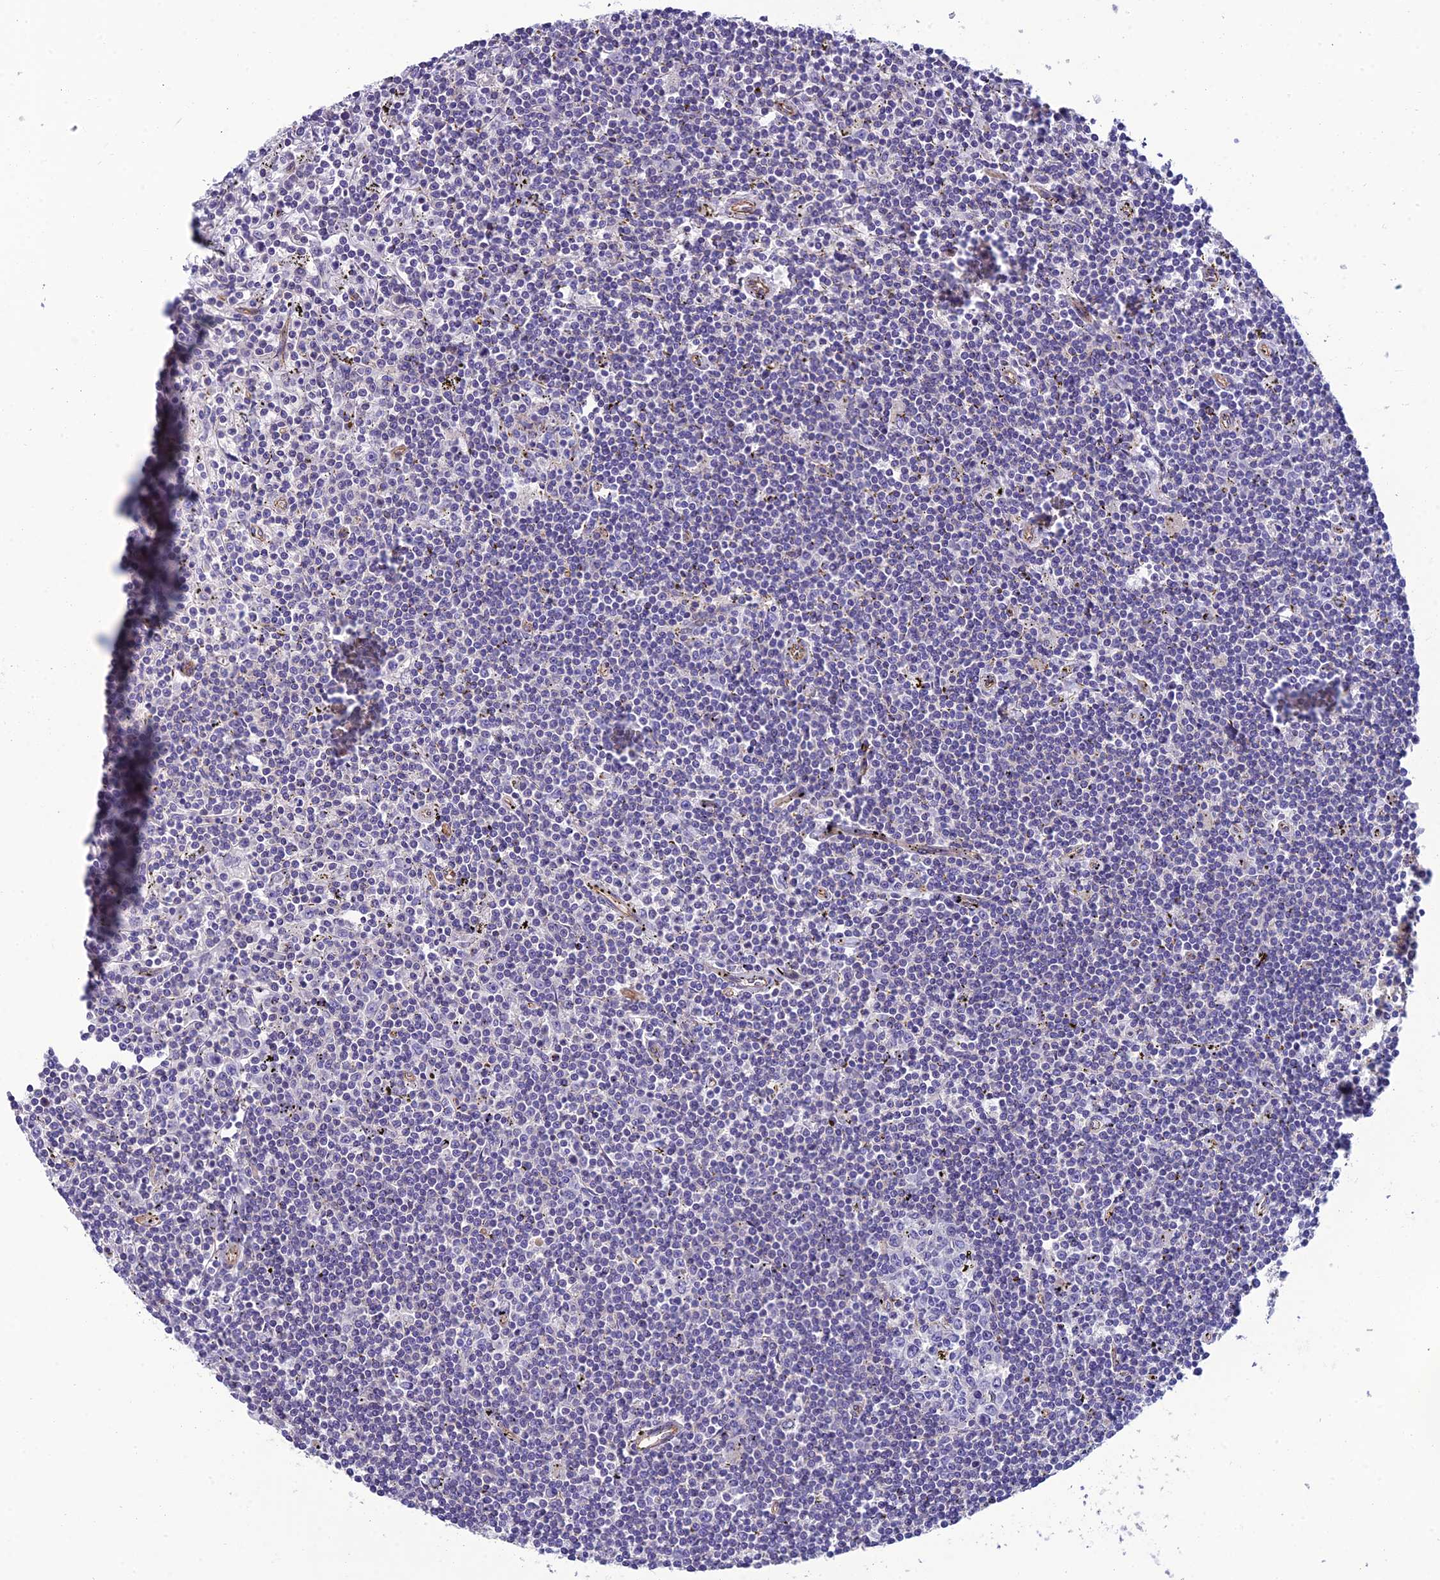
{"staining": {"intensity": "negative", "quantity": "none", "location": "none"}, "tissue": "lymphoma", "cell_type": "Tumor cells", "image_type": "cancer", "snomed": [{"axis": "morphology", "description": "Malignant lymphoma, non-Hodgkin's type, Low grade"}, {"axis": "topography", "description": "Spleen"}], "caption": "The IHC photomicrograph has no significant expression in tumor cells of low-grade malignant lymphoma, non-Hodgkin's type tissue.", "gene": "PPFIA3", "patient": {"sex": "male", "age": 76}}